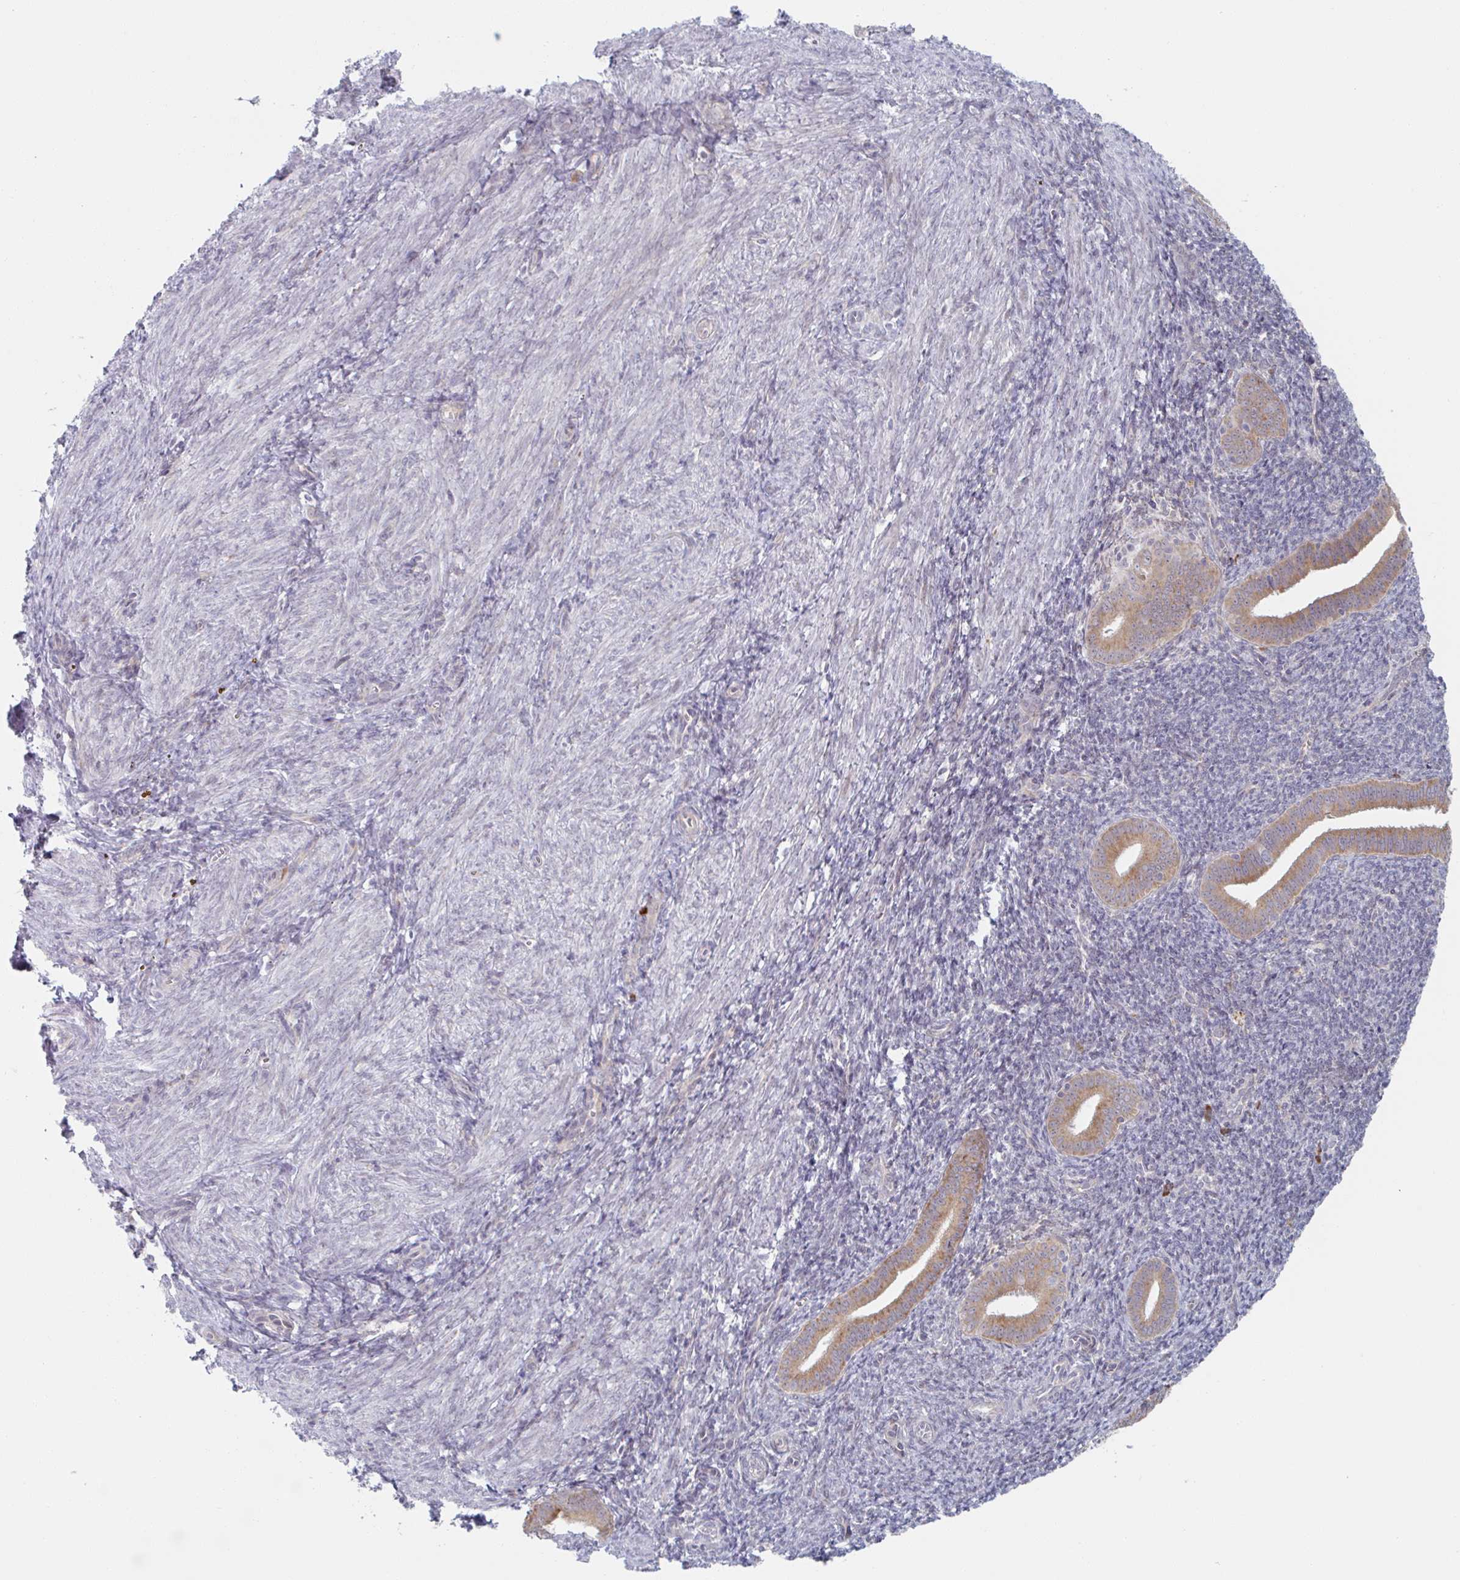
{"staining": {"intensity": "negative", "quantity": "none", "location": "none"}, "tissue": "endometrium", "cell_type": "Cells in endometrial stroma", "image_type": "normal", "snomed": [{"axis": "morphology", "description": "Normal tissue, NOS"}, {"axis": "topography", "description": "Endometrium"}], "caption": "The micrograph displays no significant positivity in cells in endometrial stroma of endometrium. Brightfield microscopy of IHC stained with DAB (3,3'-diaminobenzidine) (brown) and hematoxylin (blue), captured at high magnification.", "gene": "TRAPPC10", "patient": {"sex": "female", "age": 25}}